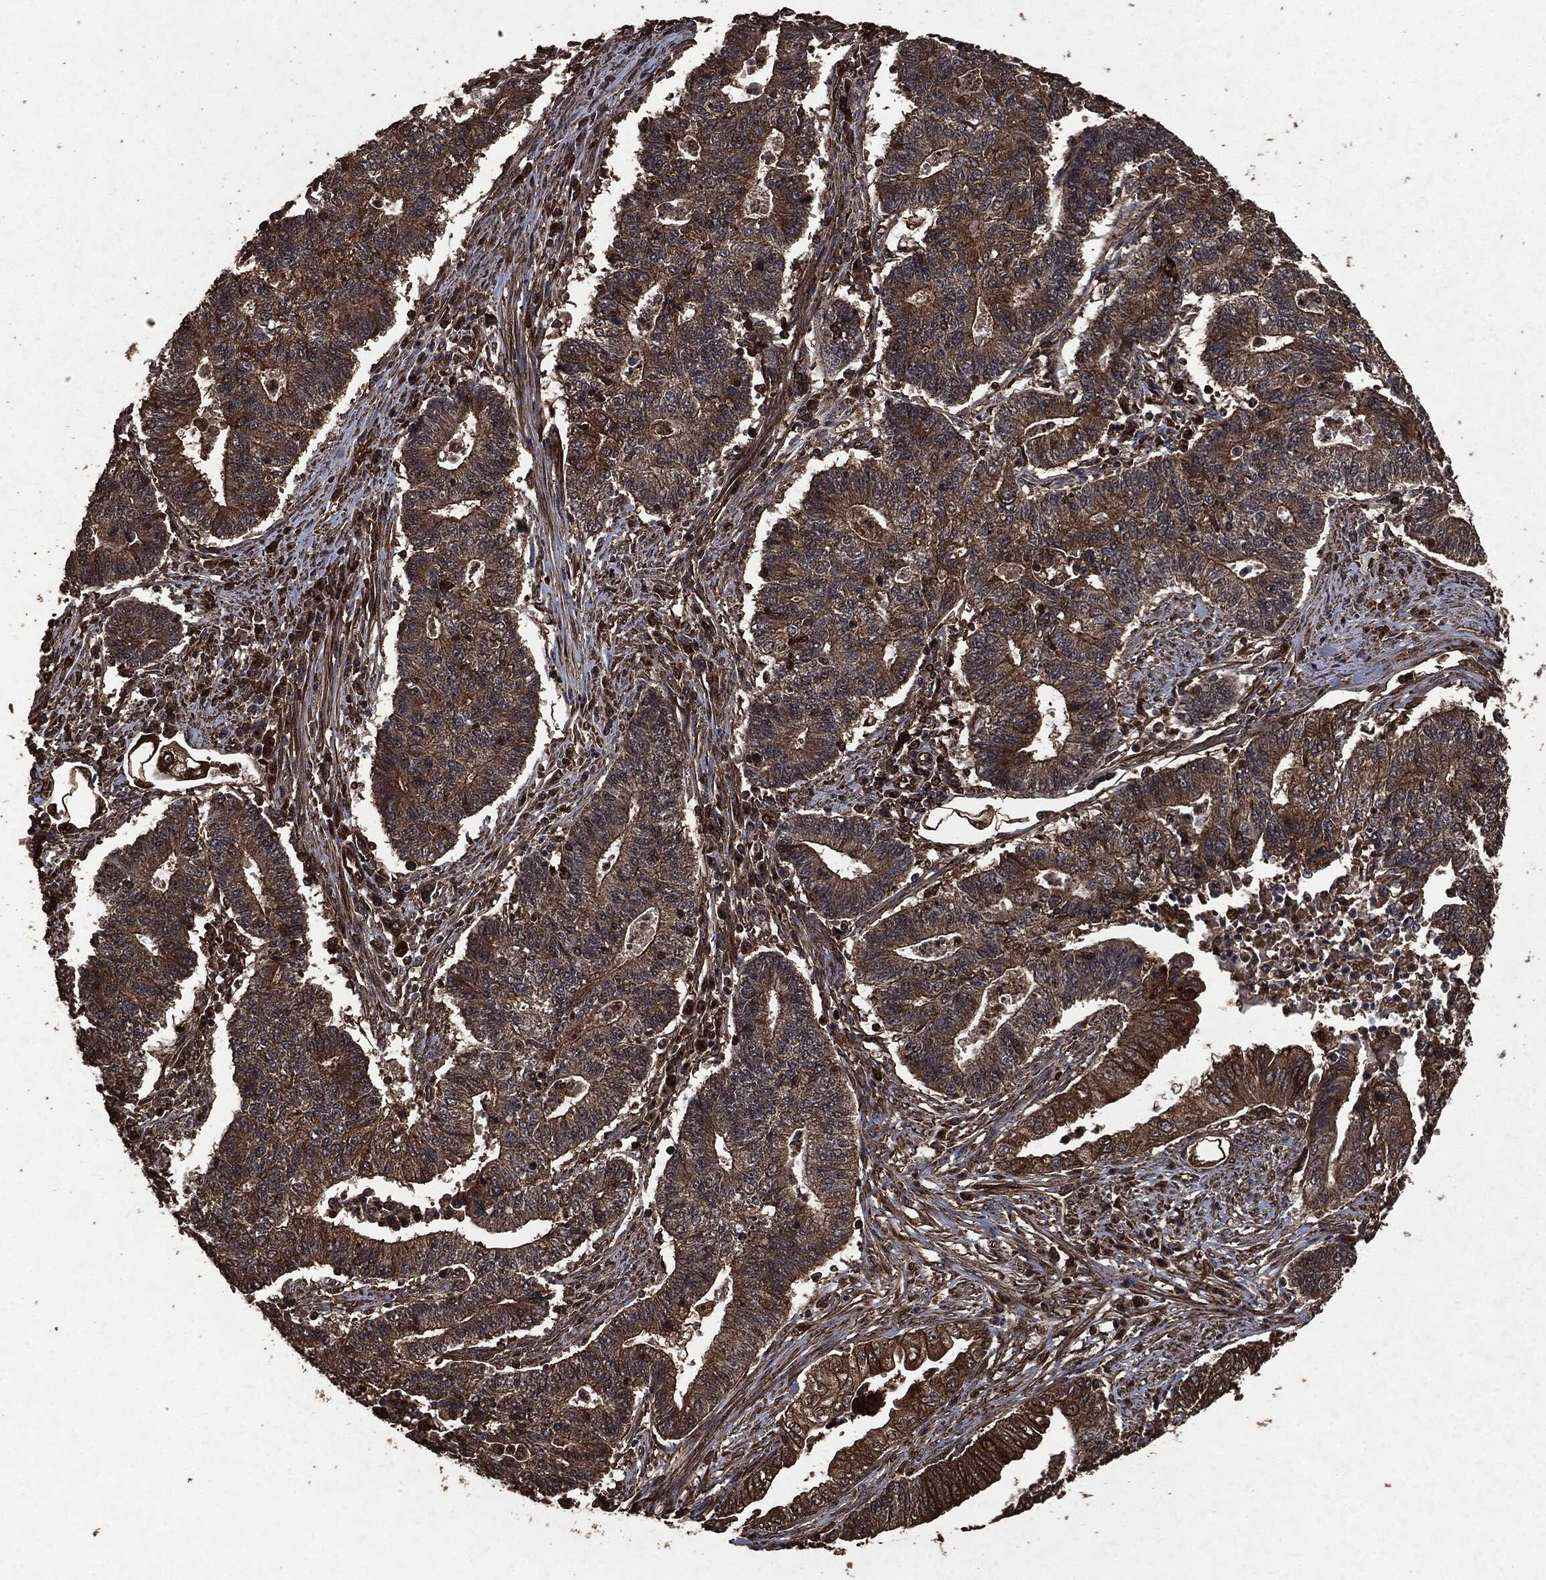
{"staining": {"intensity": "strong", "quantity": "<25%", "location": "cytoplasmic/membranous"}, "tissue": "endometrial cancer", "cell_type": "Tumor cells", "image_type": "cancer", "snomed": [{"axis": "morphology", "description": "Adenocarcinoma, NOS"}, {"axis": "topography", "description": "Uterus"}, {"axis": "topography", "description": "Endometrium"}], "caption": "There is medium levels of strong cytoplasmic/membranous staining in tumor cells of adenocarcinoma (endometrial), as demonstrated by immunohistochemical staining (brown color).", "gene": "HRAS", "patient": {"sex": "female", "age": 54}}